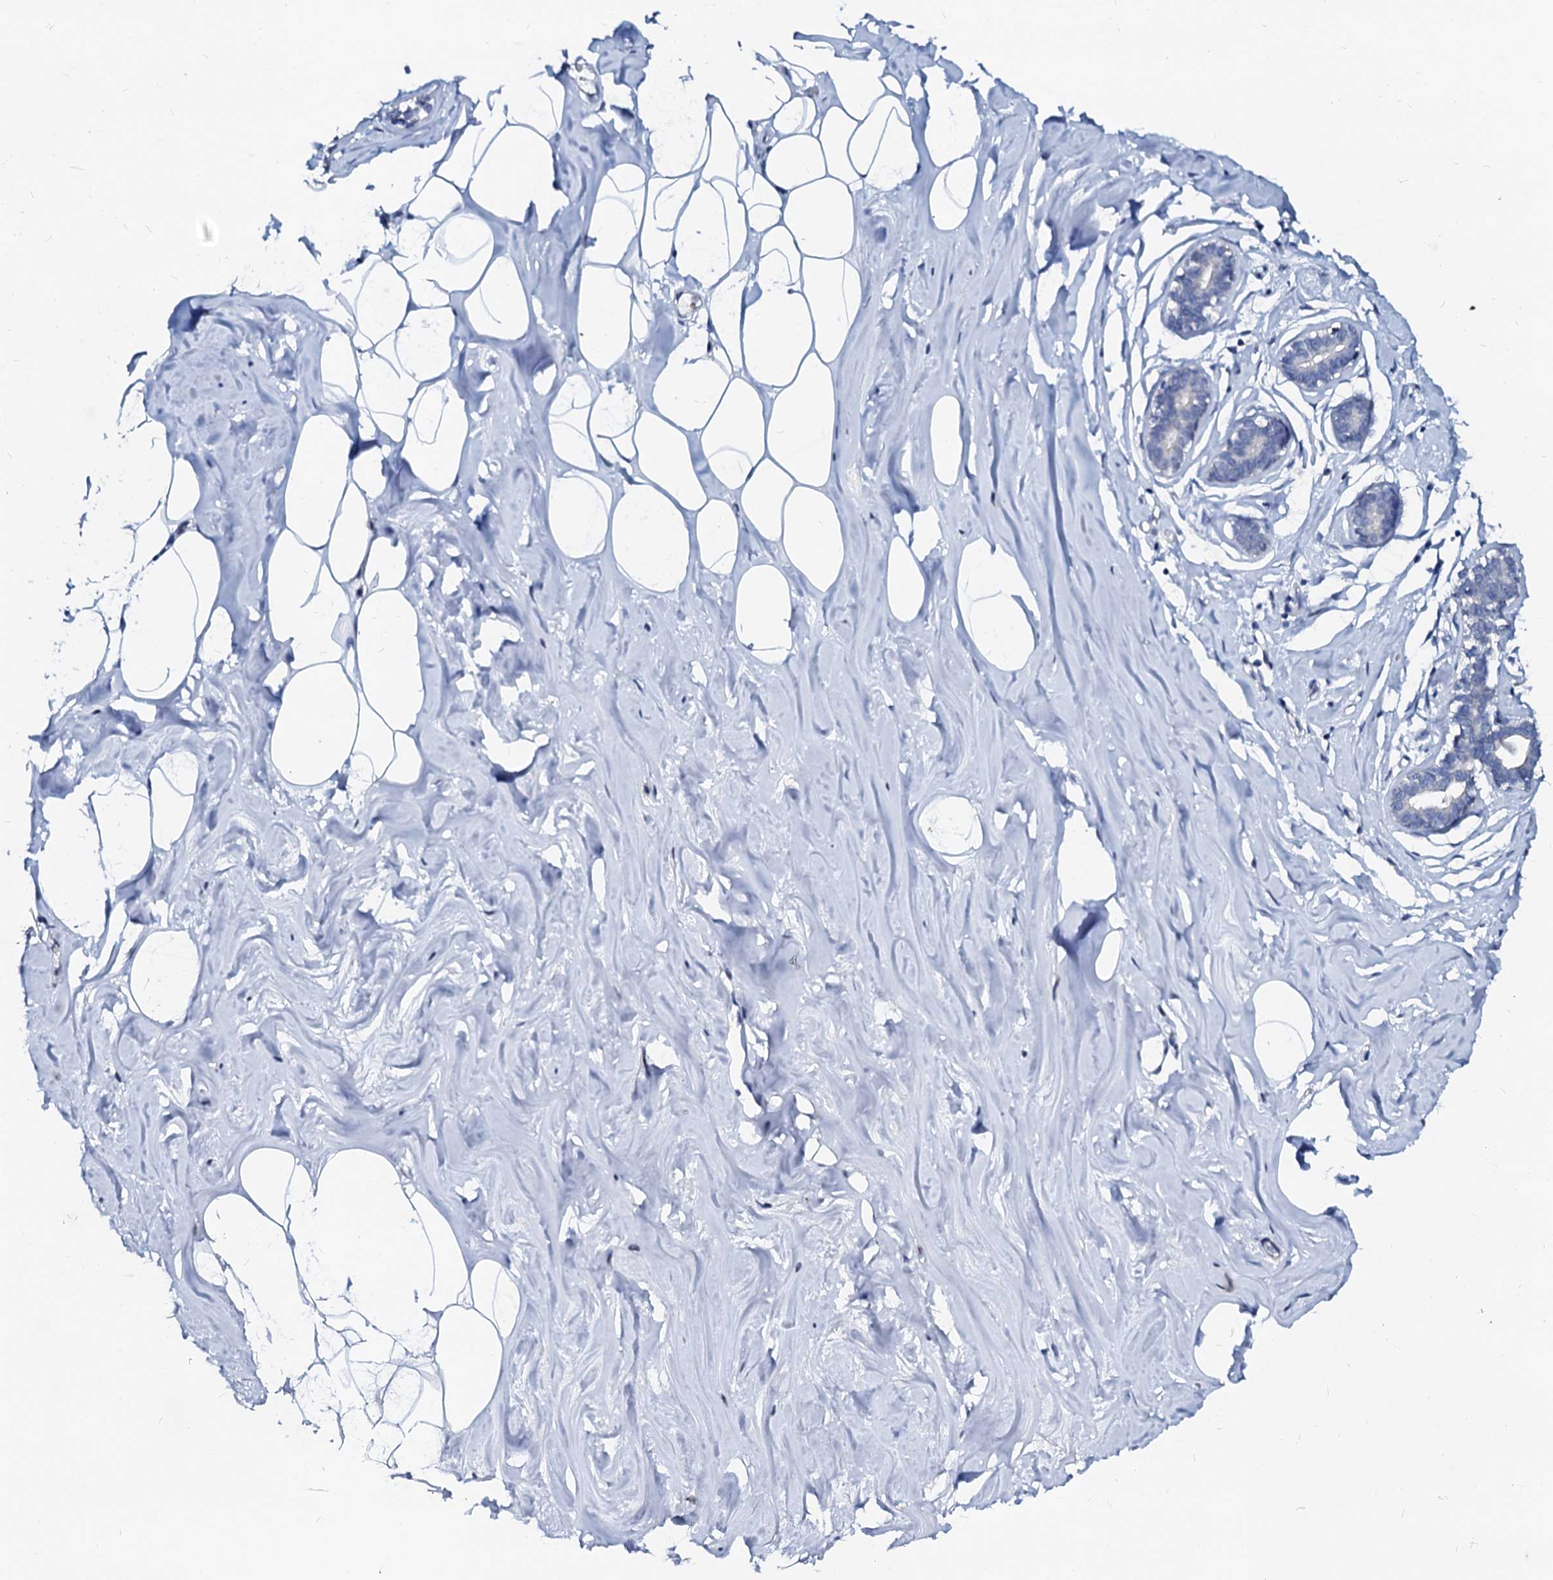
{"staining": {"intensity": "negative", "quantity": "none", "location": "none"}, "tissue": "adipose tissue", "cell_type": "Adipocytes", "image_type": "normal", "snomed": [{"axis": "morphology", "description": "Normal tissue, NOS"}, {"axis": "morphology", "description": "Fibrosis, NOS"}, {"axis": "topography", "description": "Breast"}, {"axis": "topography", "description": "Adipose tissue"}], "caption": "Photomicrograph shows no protein expression in adipocytes of normal adipose tissue. (IHC, brightfield microscopy, high magnification).", "gene": "RAB27A", "patient": {"sex": "female", "age": 39}}